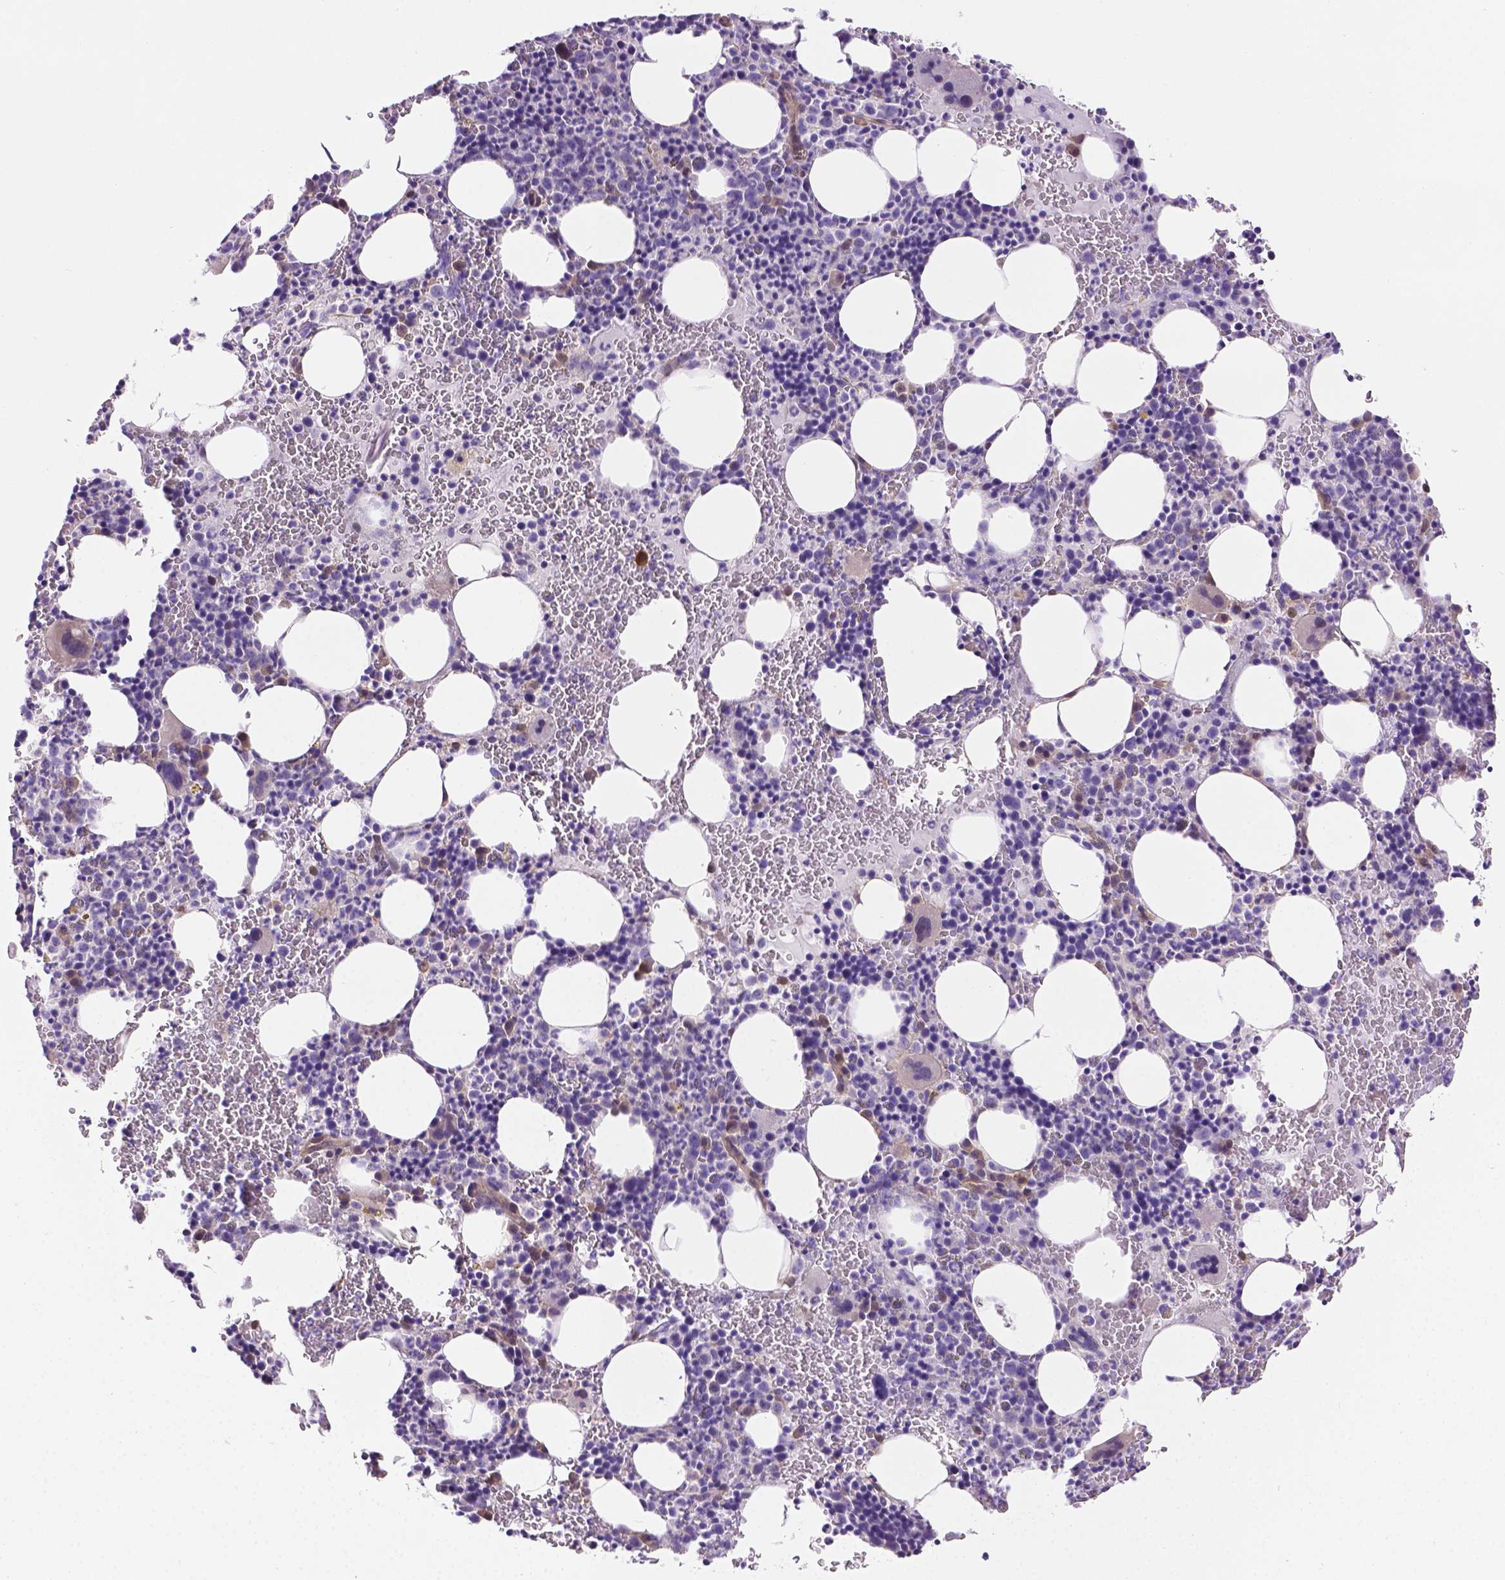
{"staining": {"intensity": "negative", "quantity": "none", "location": "none"}, "tissue": "bone marrow", "cell_type": "Hematopoietic cells", "image_type": "normal", "snomed": [{"axis": "morphology", "description": "Normal tissue, NOS"}, {"axis": "topography", "description": "Bone marrow"}], "caption": "An image of bone marrow stained for a protein exhibits no brown staining in hematopoietic cells. (DAB immunohistochemistry visualized using brightfield microscopy, high magnification).", "gene": "CLIC4", "patient": {"sex": "male", "age": 63}}